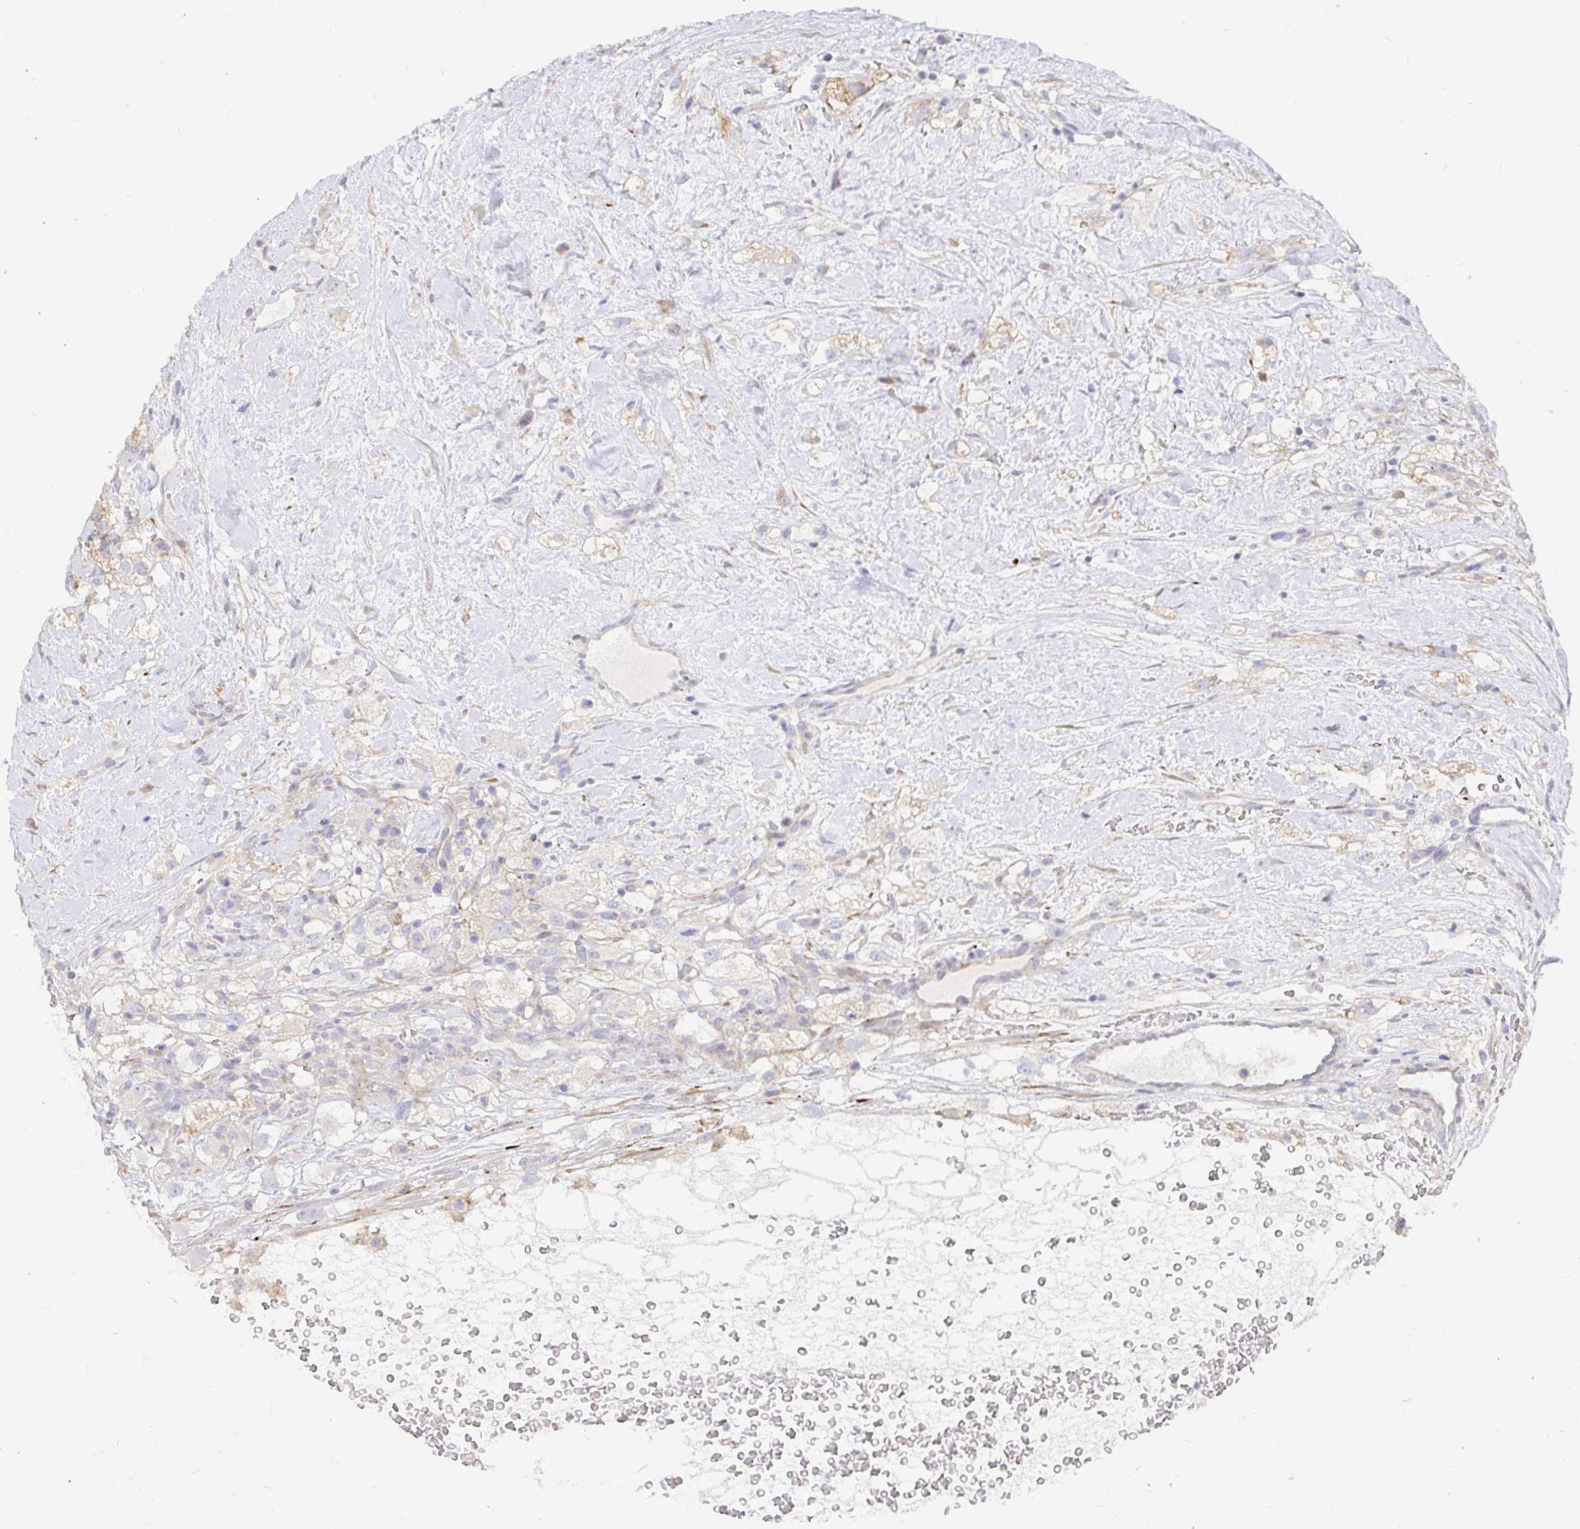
{"staining": {"intensity": "negative", "quantity": "none", "location": "none"}, "tissue": "renal cancer", "cell_type": "Tumor cells", "image_type": "cancer", "snomed": [{"axis": "morphology", "description": "Adenocarcinoma, NOS"}, {"axis": "topography", "description": "Kidney"}], "caption": "Renal cancer (adenocarcinoma) stained for a protein using immunohistochemistry (IHC) reveals no positivity tumor cells.", "gene": "KCTD19", "patient": {"sex": "male", "age": 59}}